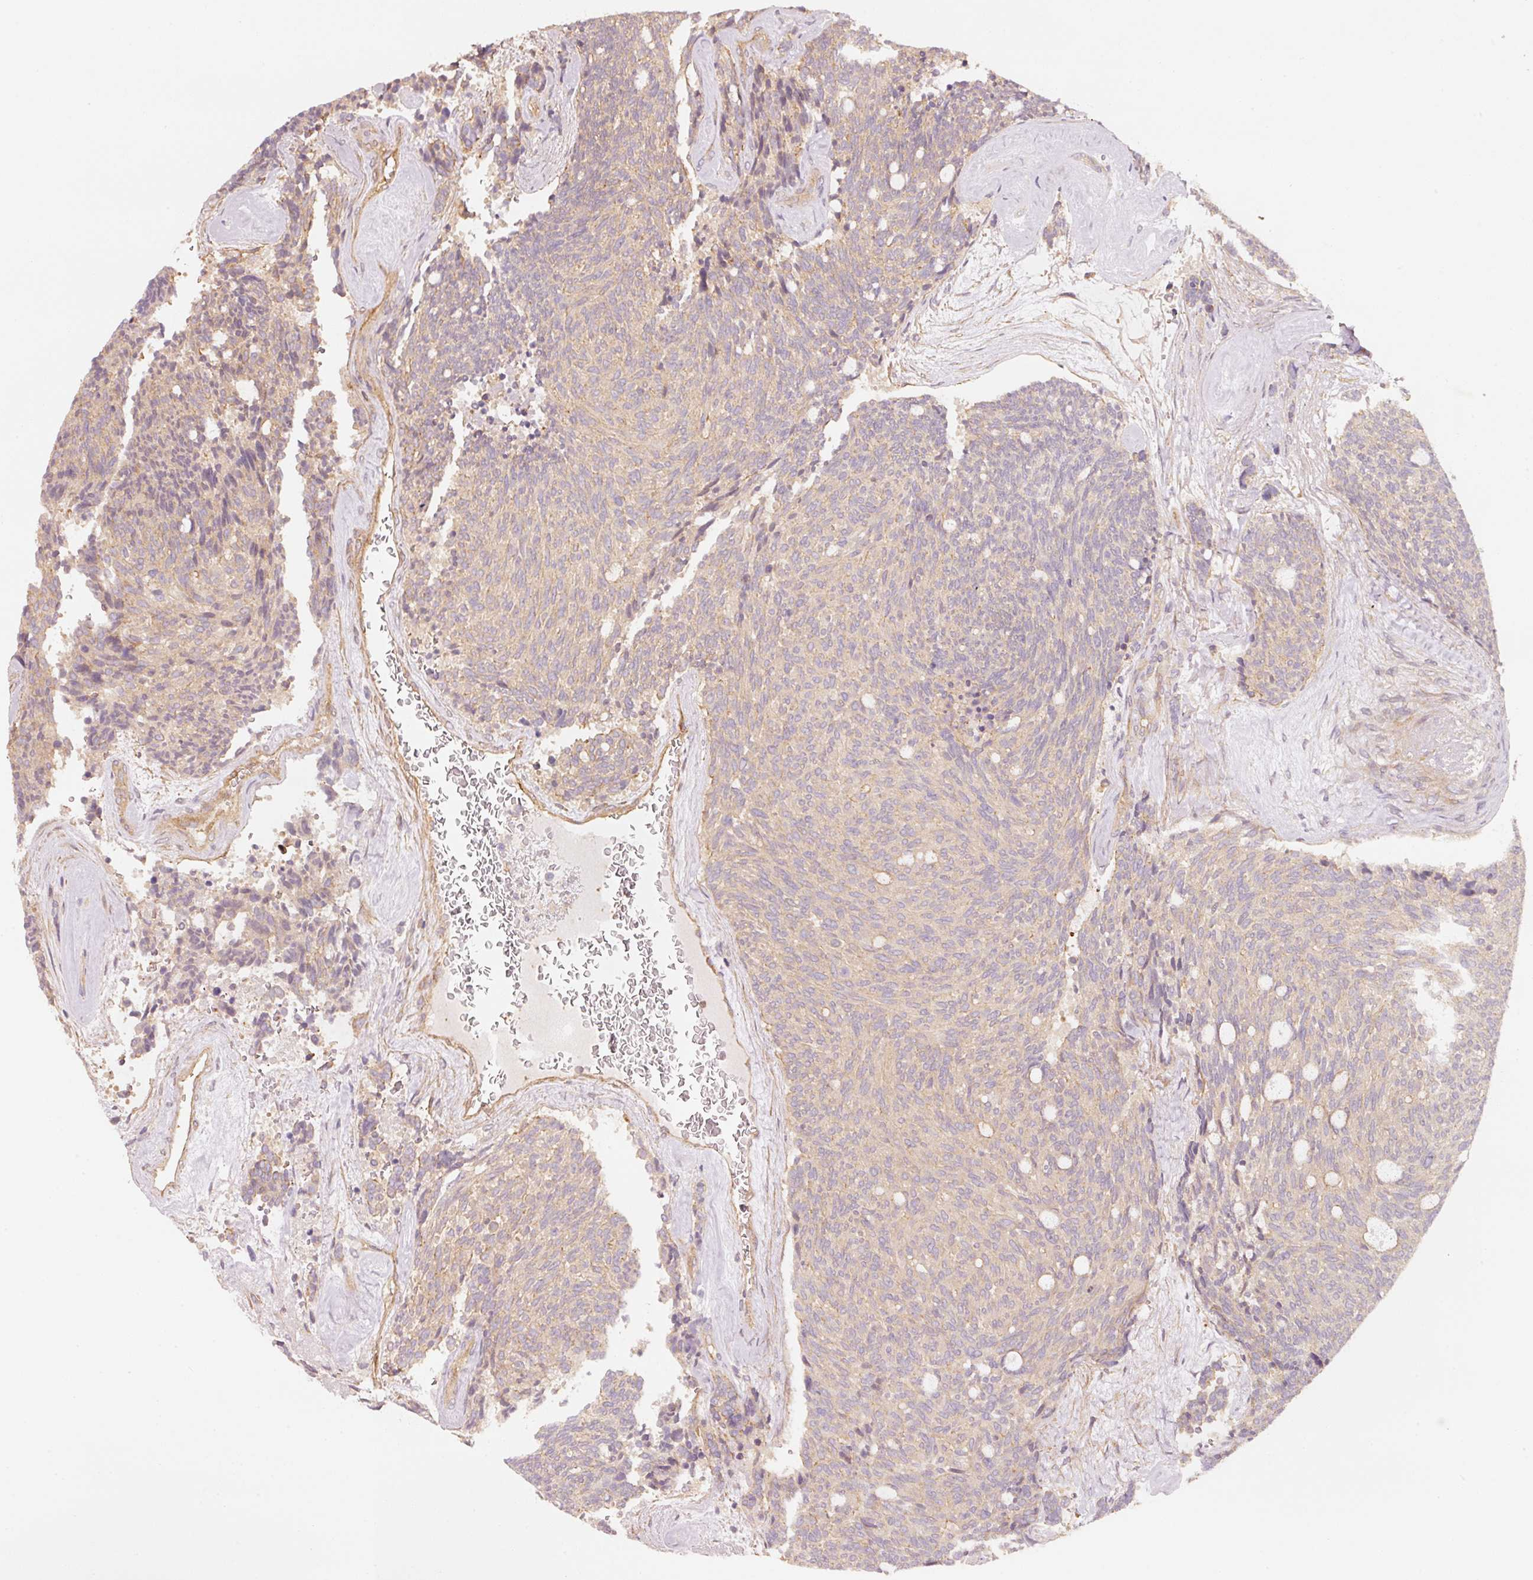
{"staining": {"intensity": "weak", "quantity": "<25%", "location": "cytoplasmic/membranous"}, "tissue": "carcinoid", "cell_type": "Tumor cells", "image_type": "cancer", "snomed": [{"axis": "morphology", "description": "Carcinoid, malignant, NOS"}, {"axis": "topography", "description": "Pancreas"}], "caption": "IHC photomicrograph of neoplastic tissue: carcinoid stained with DAB displays no significant protein expression in tumor cells.", "gene": "CEP95", "patient": {"sex": "female", "age": 54}}